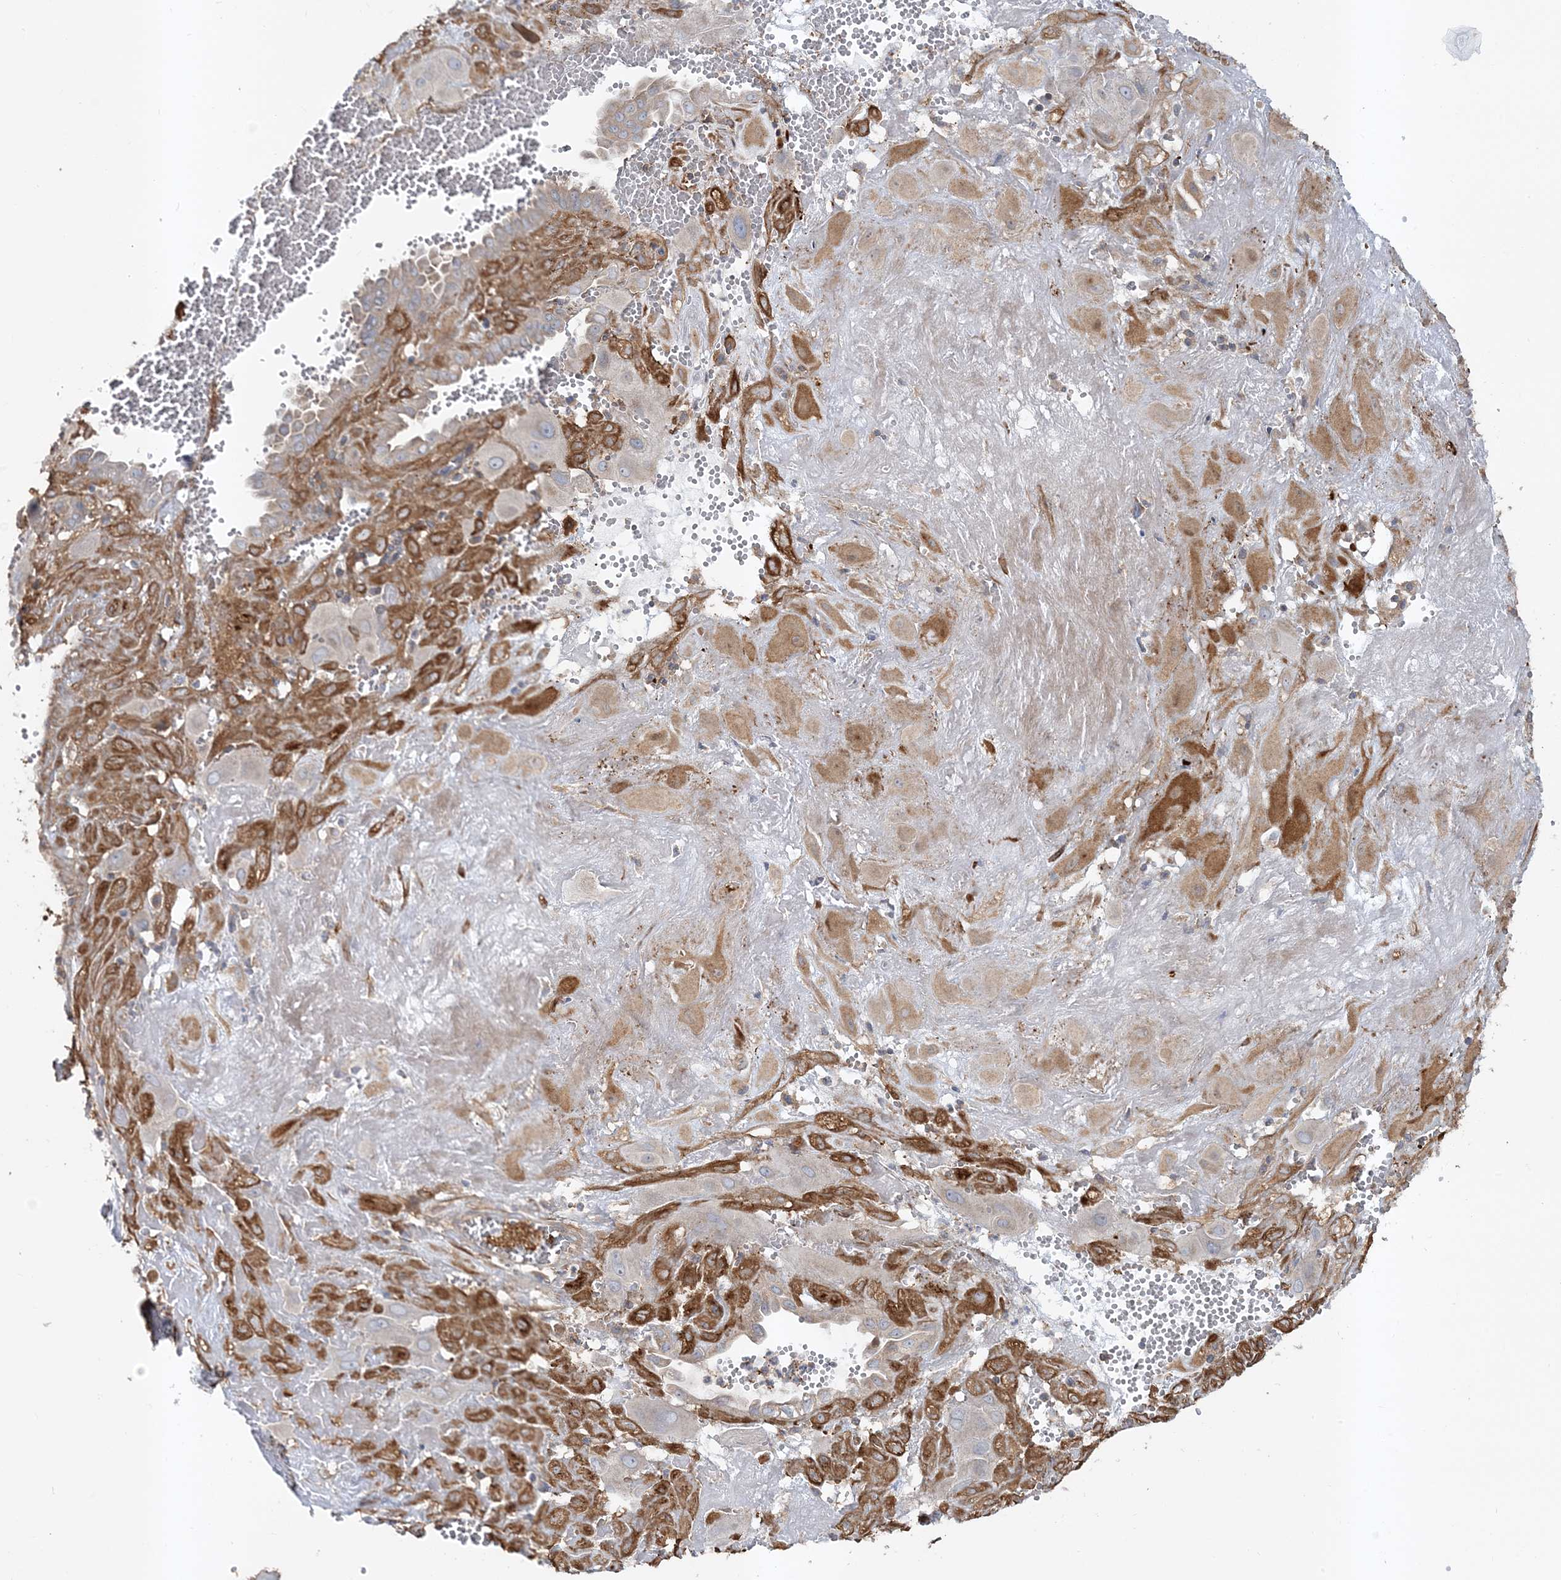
{"staining": {"intensity": "moderate", "quantity": "<25%", "location": "cytoplasmic/membranous"}, "tissue": "cervical cancer", "cell_type": "Tumor cells", "image_type": "cancer", "snomed": [{"axis": "morphology", "description": "Squamous cell carcinoma, NOS"}, {"axis": "topography", "description": "Cervix"}], "caption": "Approximately <25% of tumor cells in cervical cancer (squamous cell carcinoma) show moderate cytoplasmic/membranous protein expression as visualized by brown immunohistochemical staining.", "gene": "LEXM", "patient": {"sex": "female", "age": 34}}